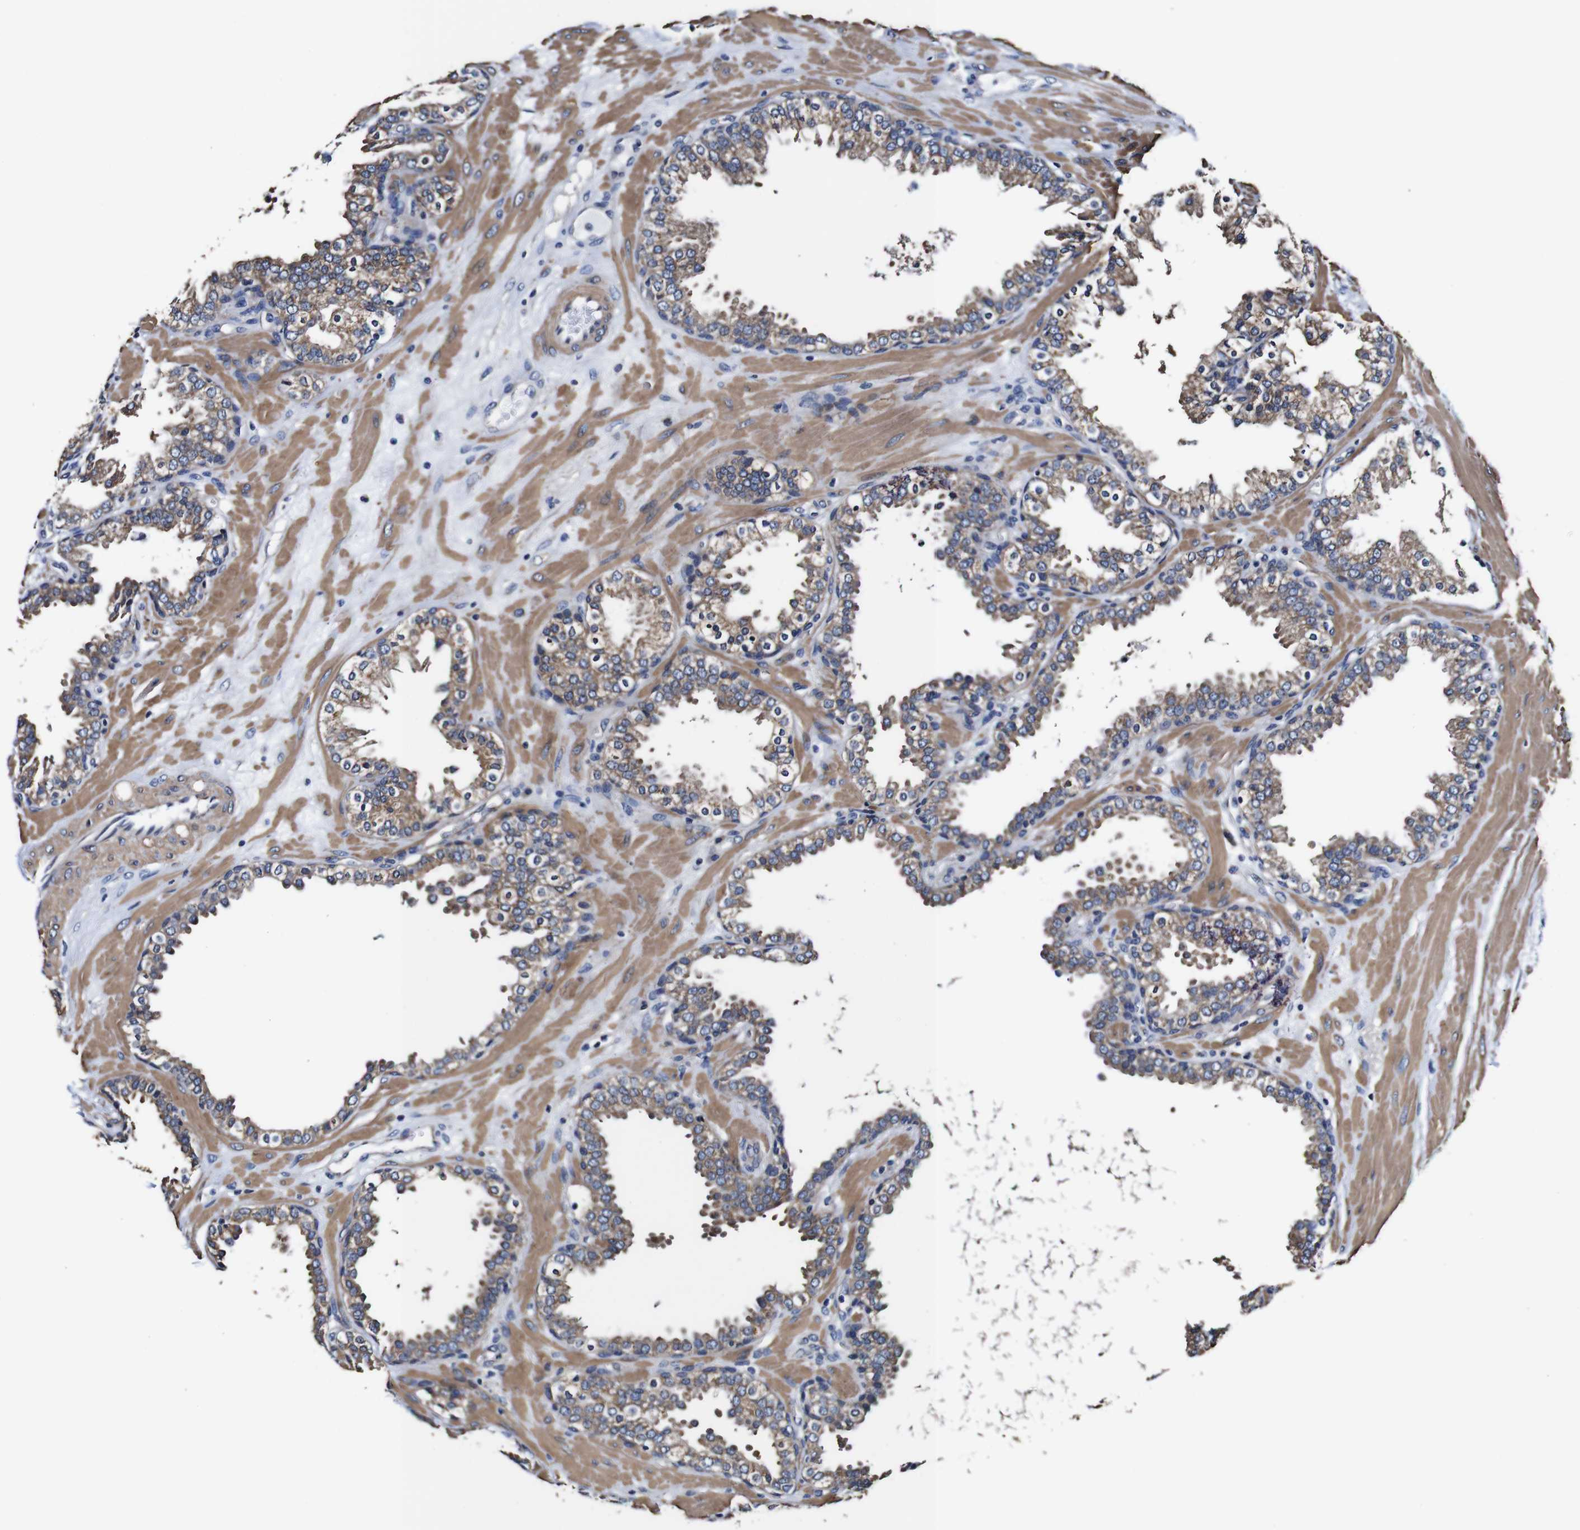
{"staining": {"intensity": "moderate", "quantity": ">75%", "location": "cytoplasmic/membranous"}, "tissue": "prostate", "cell_type": "Glandular cells", "image_type": "normal", "snomed": [{"axis": "morphology", "description": "Normal tissue, NOS"}, {"axis": "topography", "description": "Prostate"}], "caption": "Moderate cytoplasmic/membranous protein positivity is seen in about >75% of glandular cells in prostate. (brown staining indicates protein expression, while blue staining denotes nuclei).", "gene": "PDCD6IP", "patient": {"sex": "male", "age": 51}}